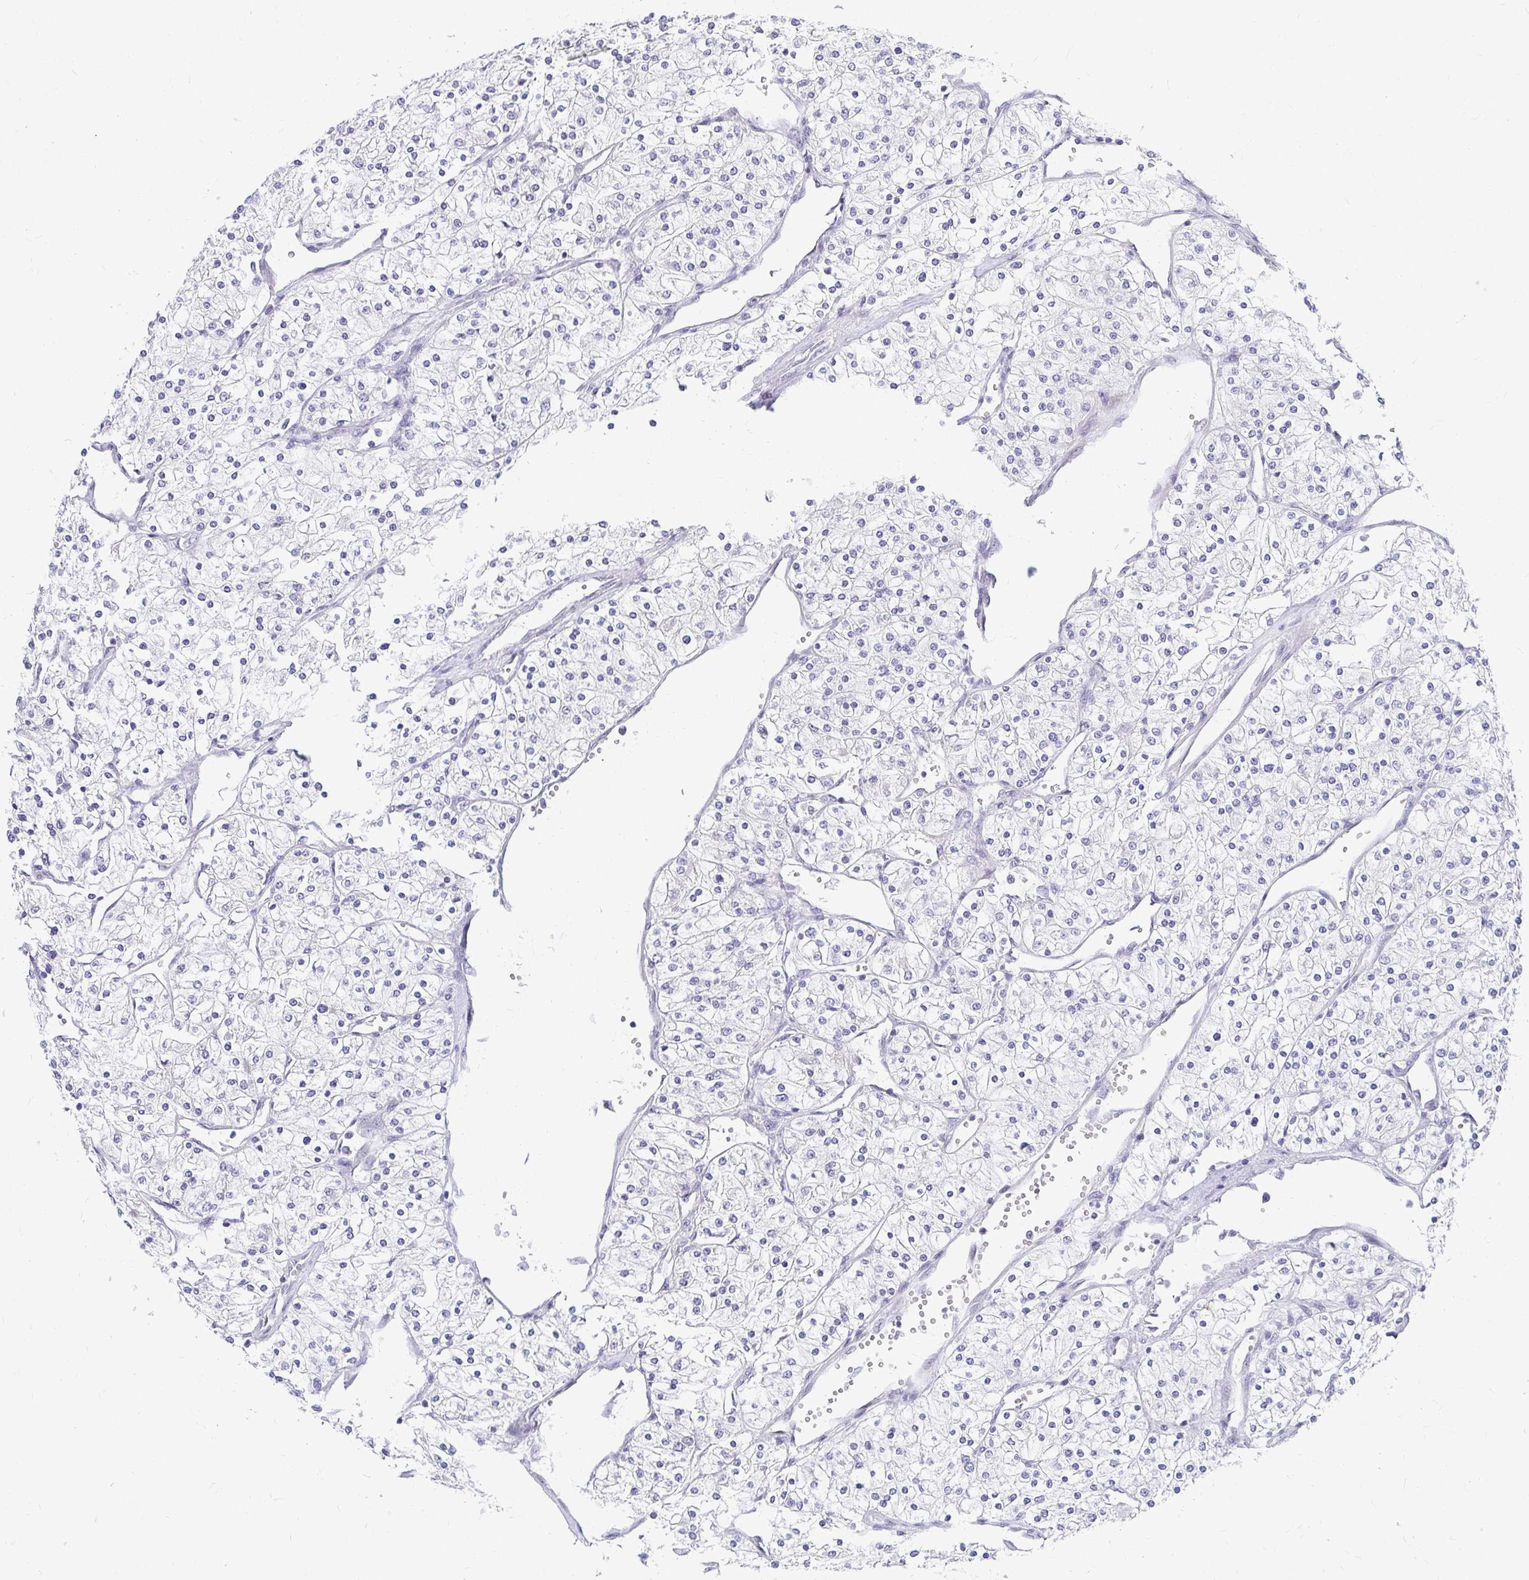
{"staining": {"intensity": "negative", "quantity": "none", "location": "none"}, "tissue": "renal cancer", "cell_type": "Tumor cells", "image_type": "cancer", "snomed": [{"axis": "morphology", "description": "Adenocarcinoma, NOS"}, {"axis": "topography", "description": "Kidney"}], "caption": "Photomicrograph shows no protein staining in tumor cells of renal cancer (adenocarcinoma) tissue.", "gene": "EXOC5", "patient": {"sex": "male", "age": 80}}